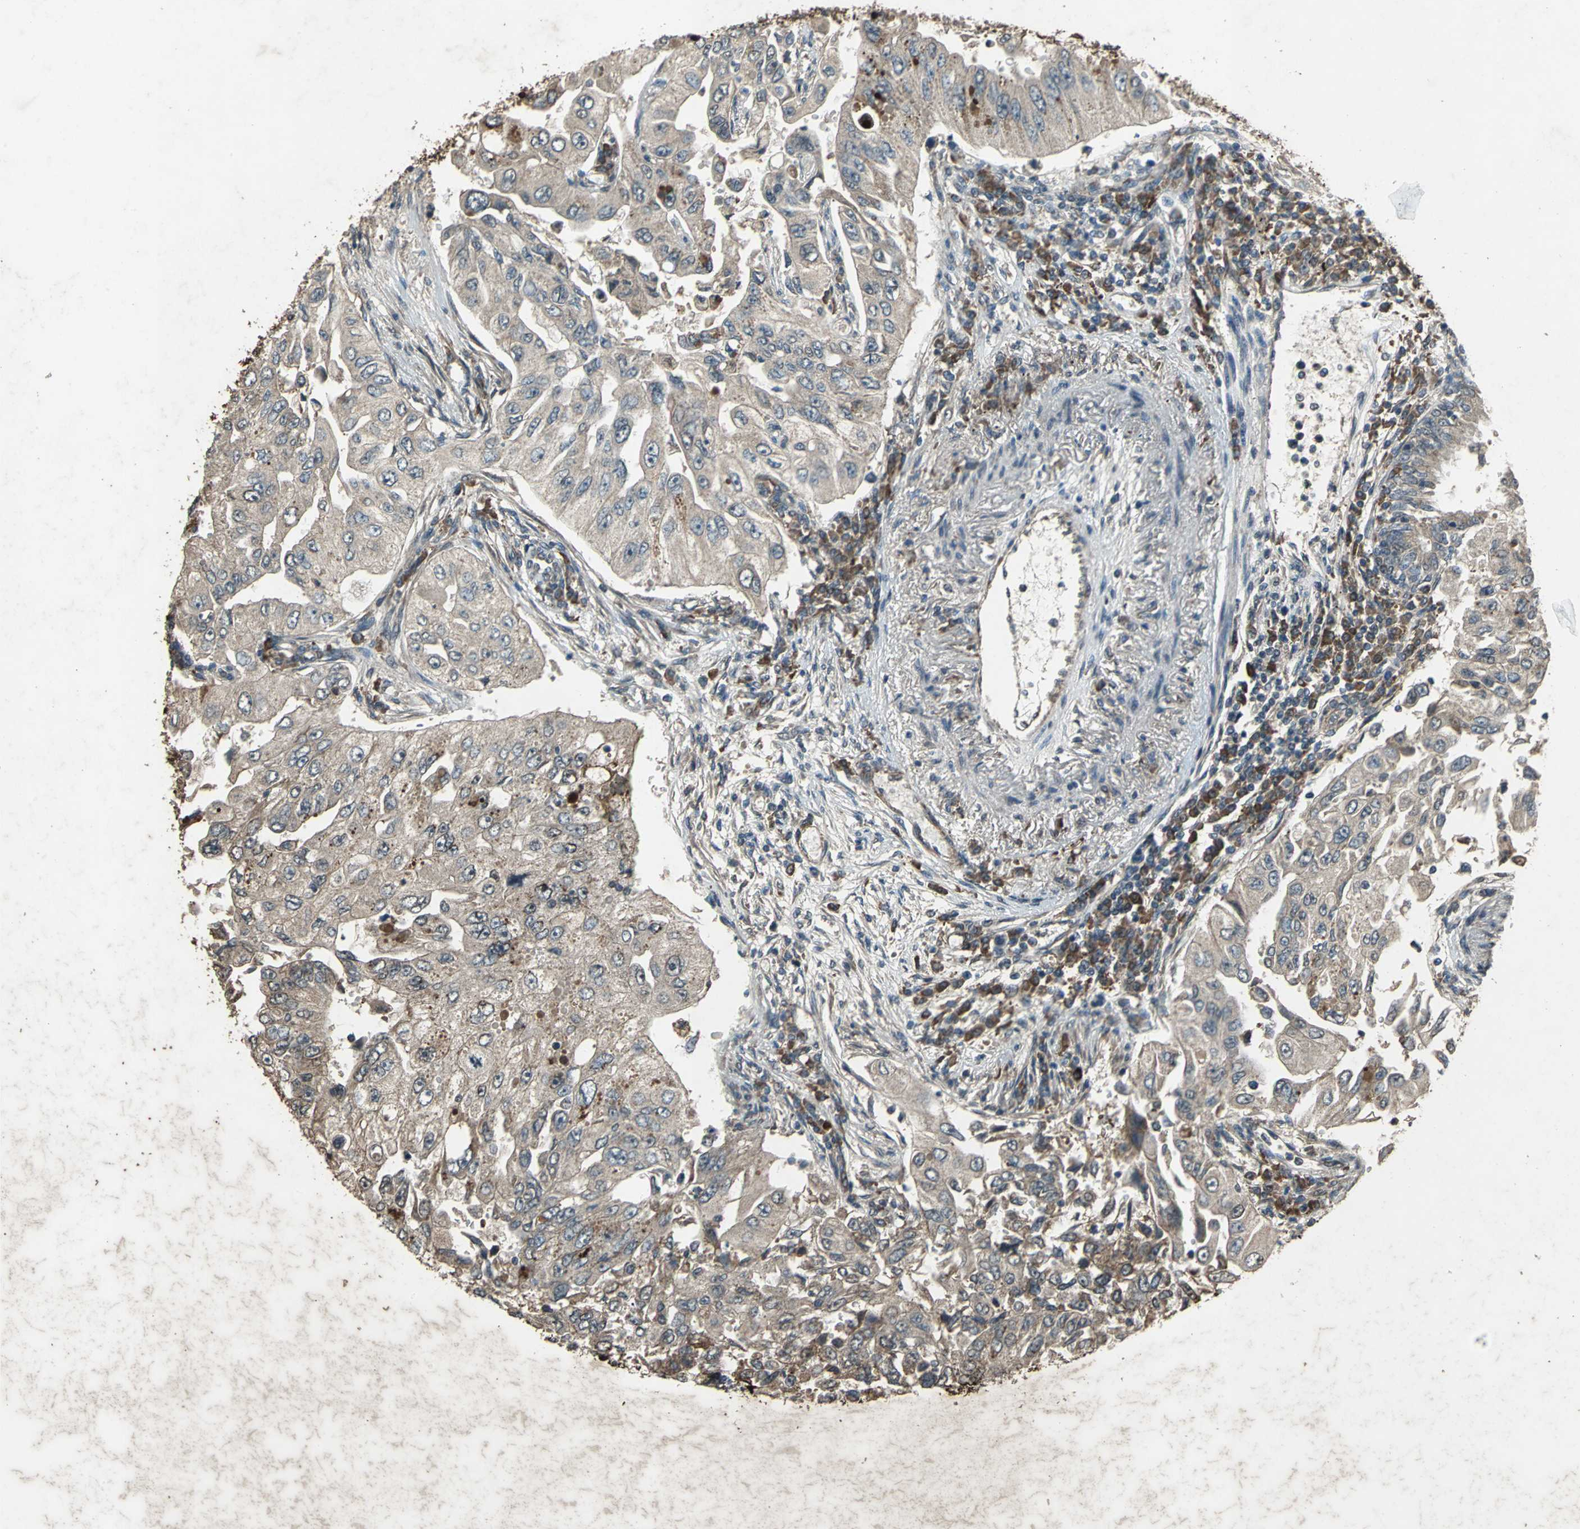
{"staining": {"intensity": "weak", "quantity": ">75%", "location": "cytoplasmic/membranous"}, "tissue": "lung cancer", "cell_type": "Tumor cells", "image_type": "cancer", "snomed": [{"axis": "morphology", "description": "Adenocarcinoma, NOS"}, {"axis": "topography", "description": "Lung"}], "caption": "Immunohistochemistry histopathology image of human lung cancer stained for a protein (brown), which exhibits low levels of weak cytoplasmic/membranous expression in approximately >75% of tumor cells.", "gene": "SEPTIN4", "patient": {"sex": "male", "age": 84}}